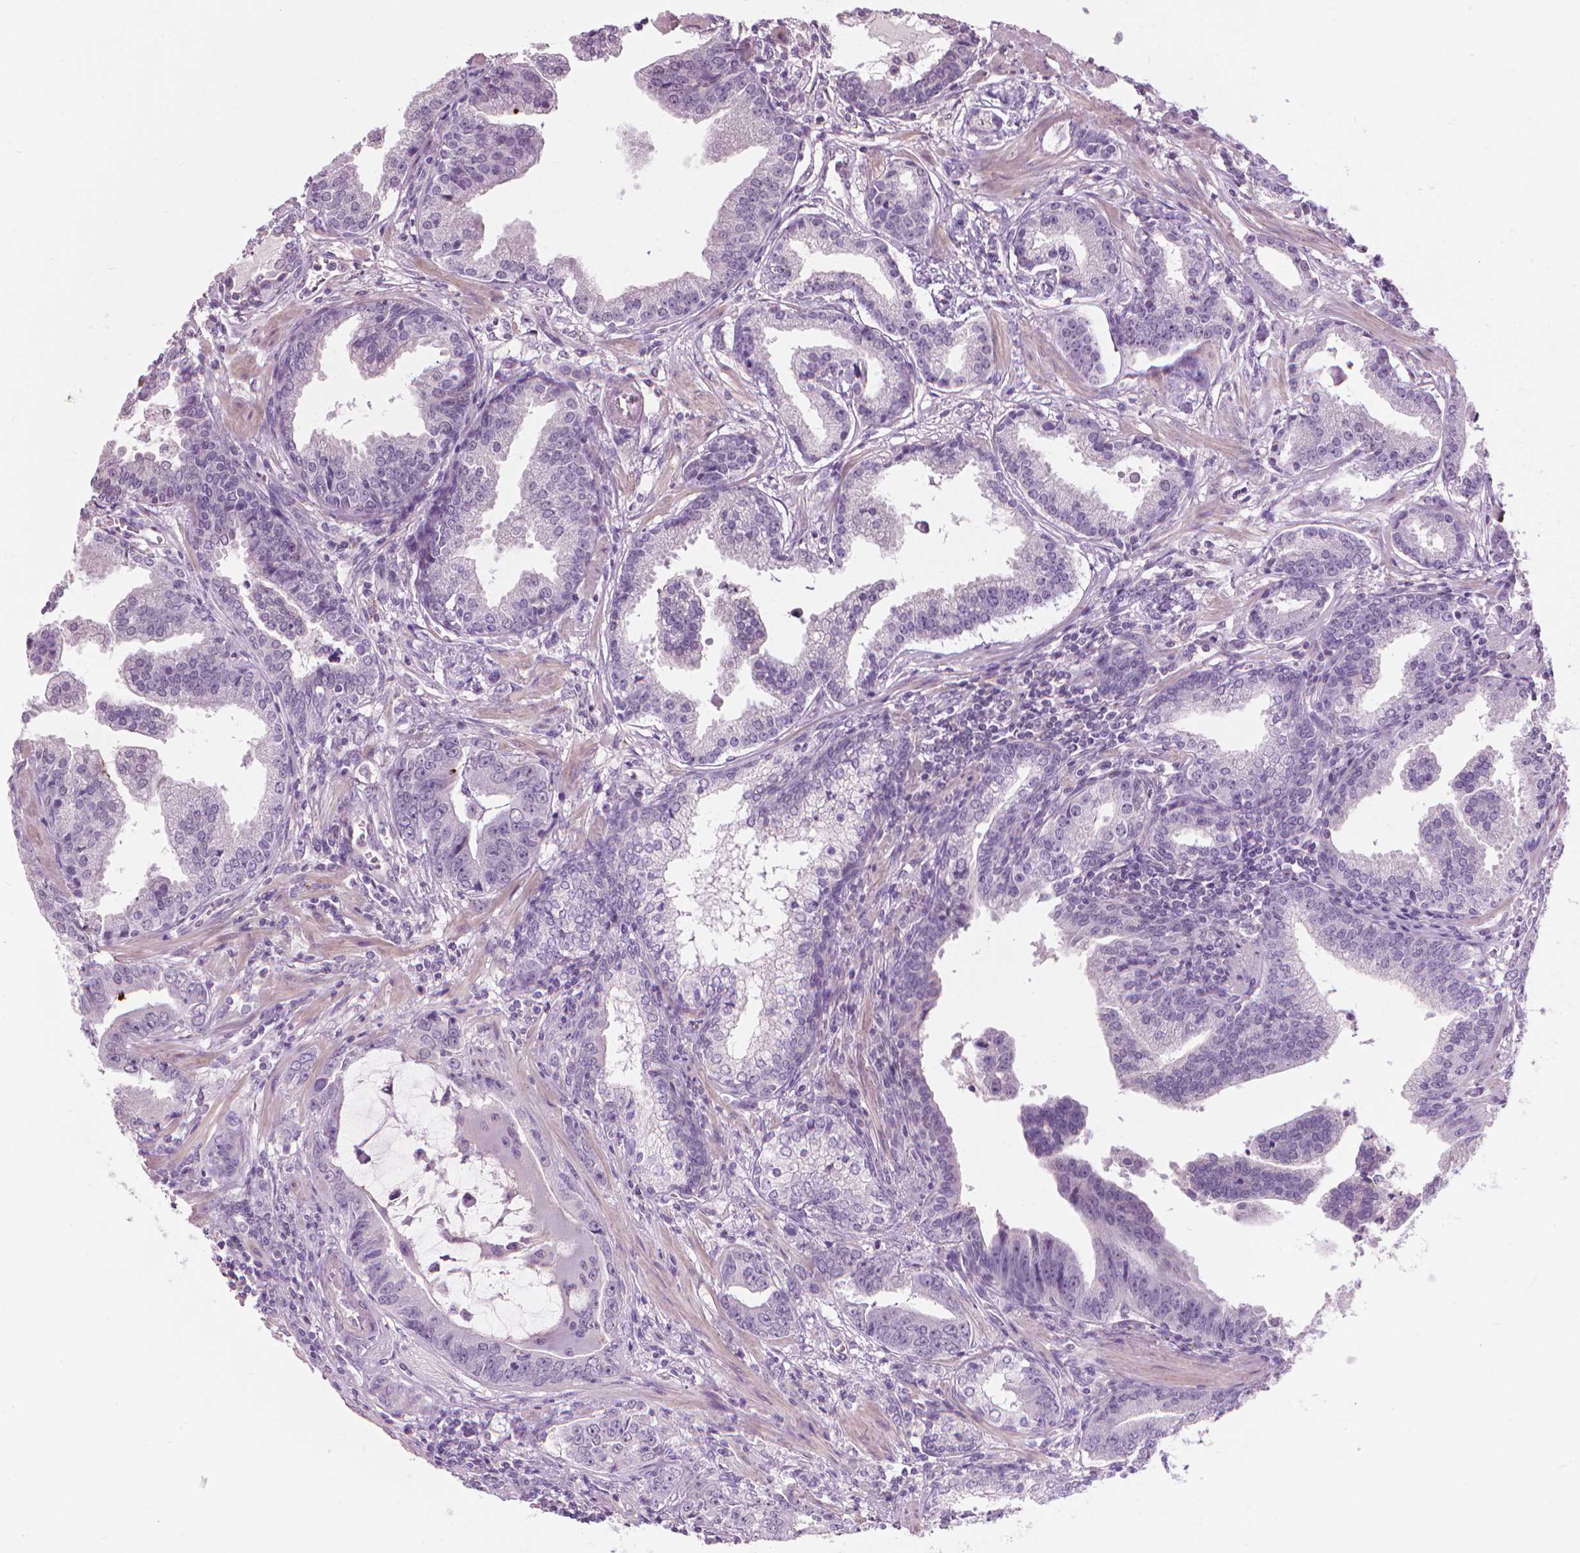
{"staining": {"intensity": "negative", "quantity": "none", "location": "none"}, "tissue": "prostate cancer", "cell_type": "Tumor cells", "image_type": "cancer", "snomed": [{"axis": "morphology", "description": "Adenocarcinoma, NOS"}, {"axis": "topography", "description": "Prostate"}], "caption": "Prostate adenocarcinoma stained for a protein using immunohistochemistry displays no positivity tumor cells.", "gene": "SAXO2", "patient": {"sex": "male", "age": 64}}